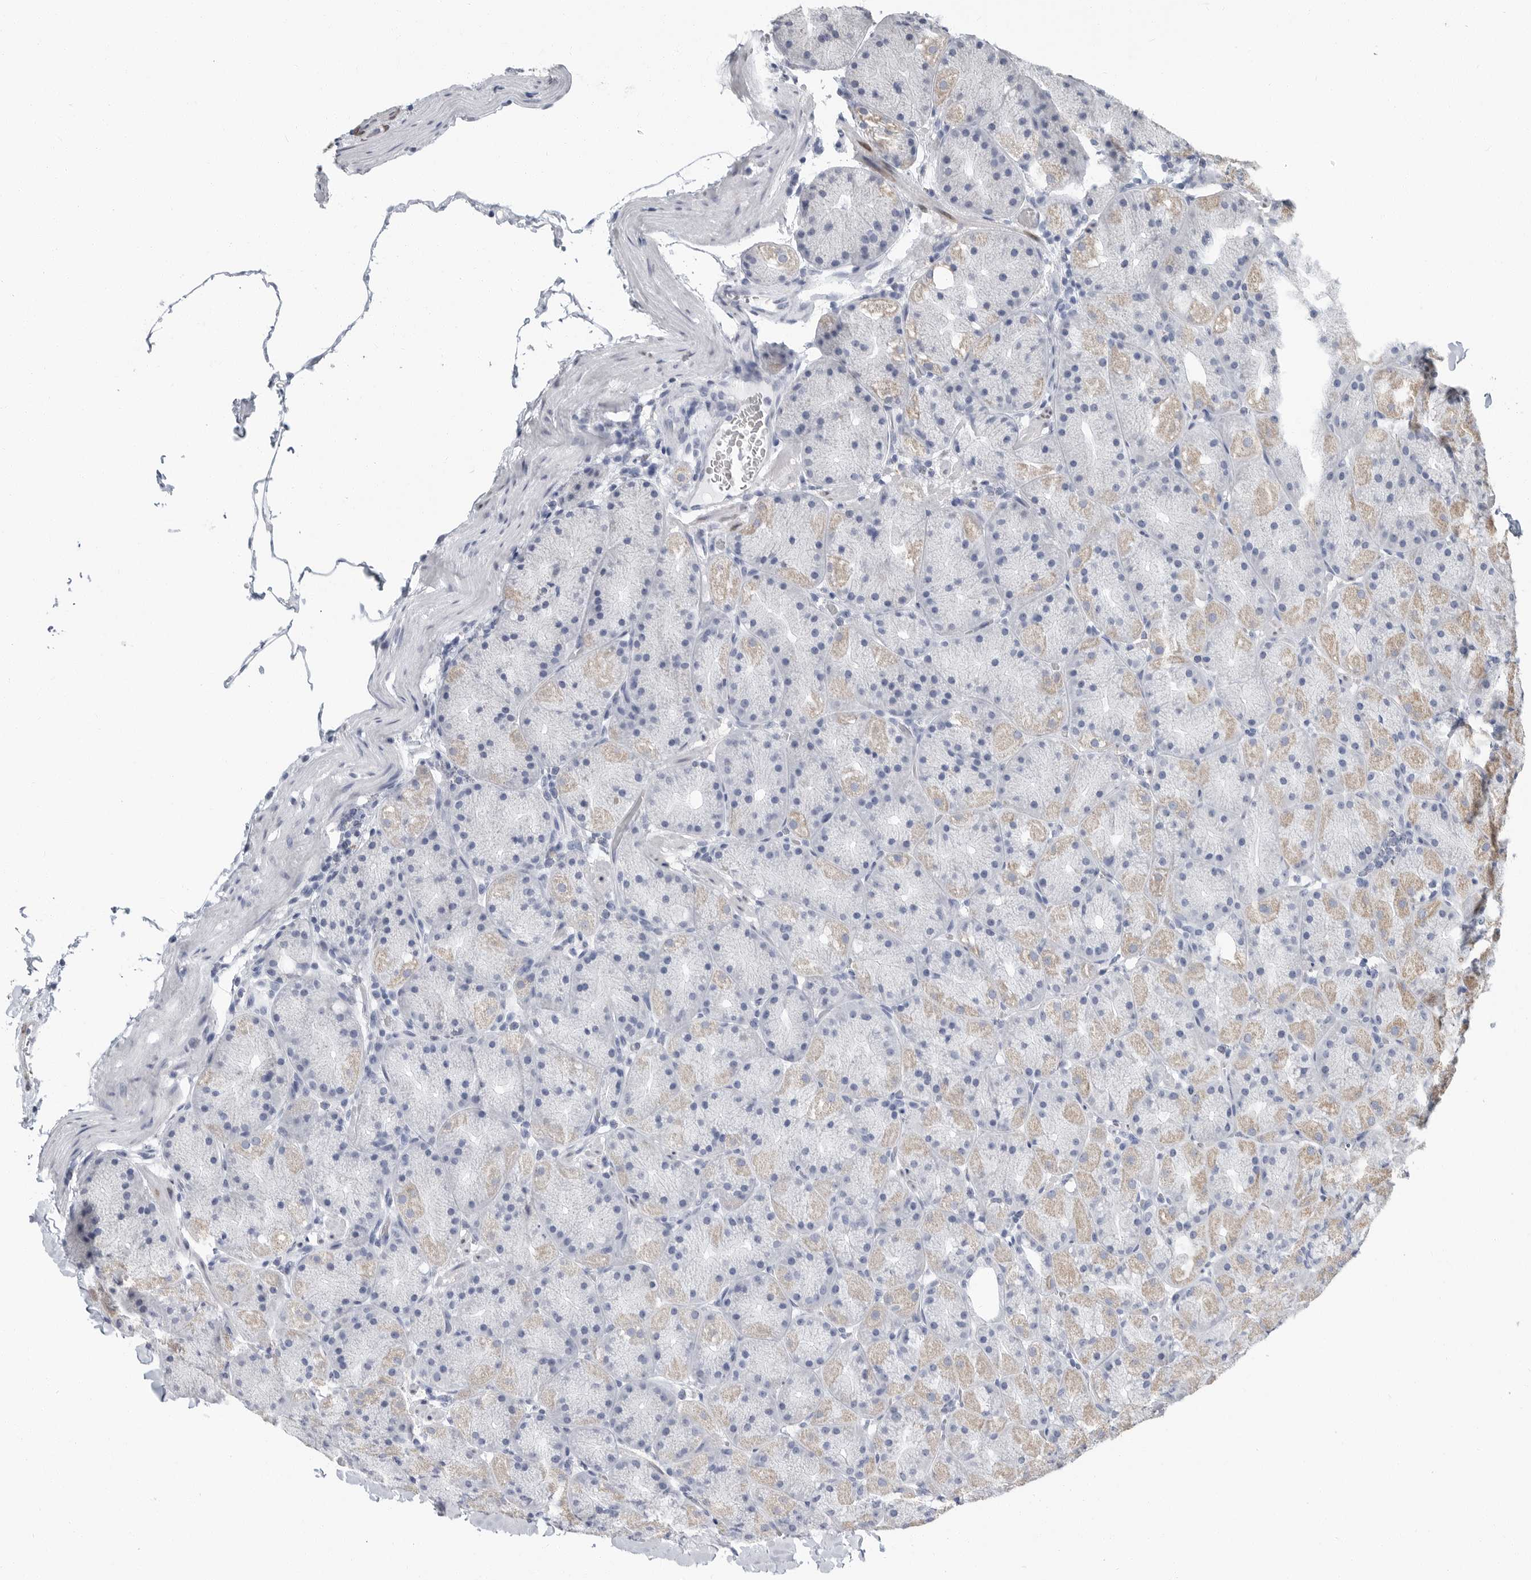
{"staining": {"intensity": "negative", "quantity": "none", "location": "none"}, "tissue": "stomach", "cell_type": "Glandular cells", "image_type": "normal", "snomed": [{"axis": "morphology", "description": "Normal tissue, NOS"}, {"axis": "topography", "description": "Stomach, upper"}, {"axis": "topography", "description": "Stomach"}], "caption": "This is an IHC photomicrograph of unremarkable stomach. There is no expression in glandular cells.", "gene": "PLN", "patient": {"sex": "male", "age": 48}}